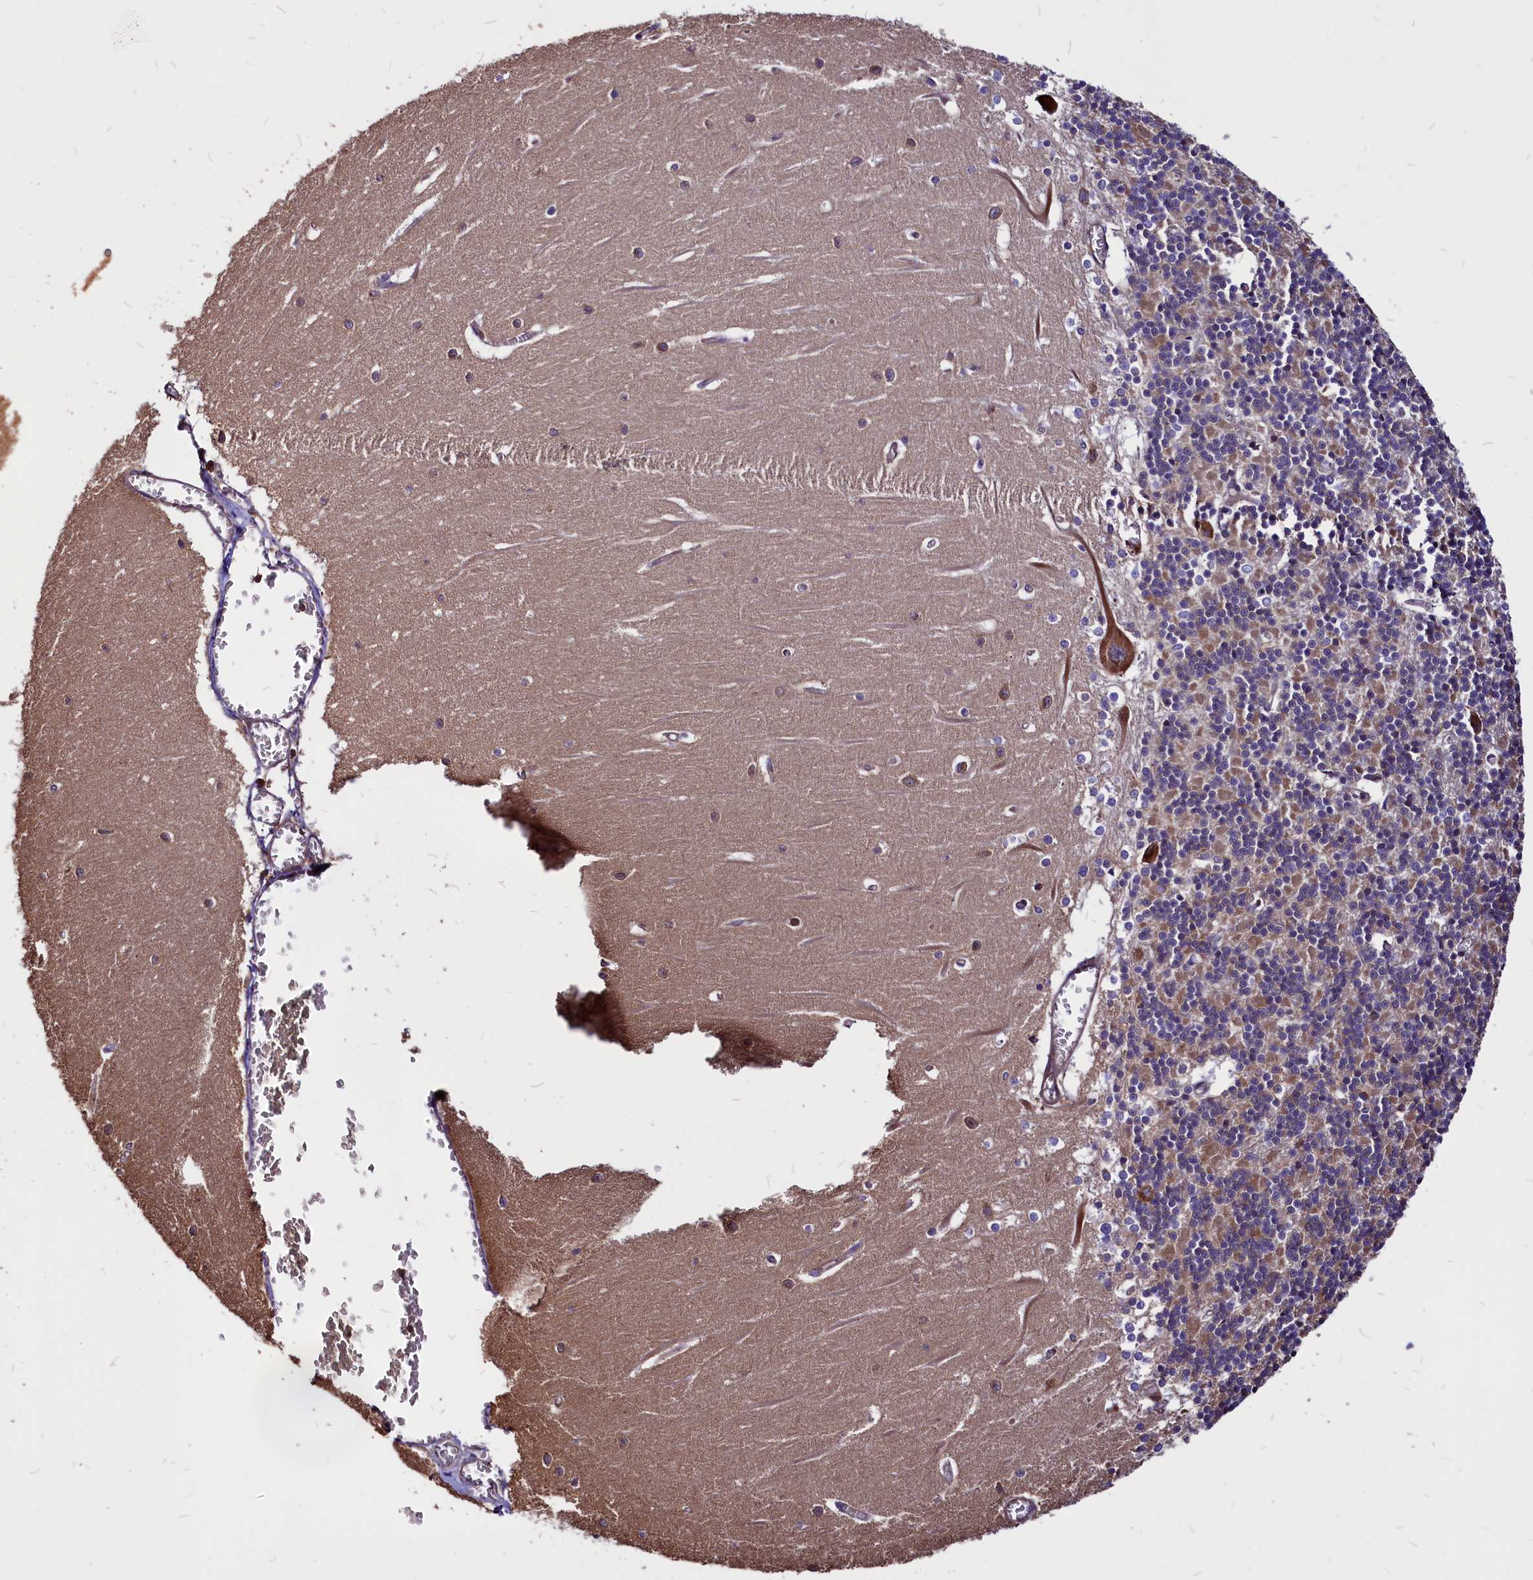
{"staining": {"intensity": "moderate", "quantity": "<25%", "location": "cytoplasmic/membranous"}, "tissue": "cerebellum", "cell_type": "Cells in granular layer", "image_type": "normal", "snomed": [{"axis": "morphology", "description": "Normal tissue, NOS"}, {"axis": "topography", "description": "Cerebellum"}], "caption": "About <25% of cells in granular layer in normal human cerebellum exhibit moderate cytoplasmic/membranous protein positivity as visualized by brown immunohistochemical staining.", "gene": "EIF3G", "patient": {"sex": "male", "age": 37}}